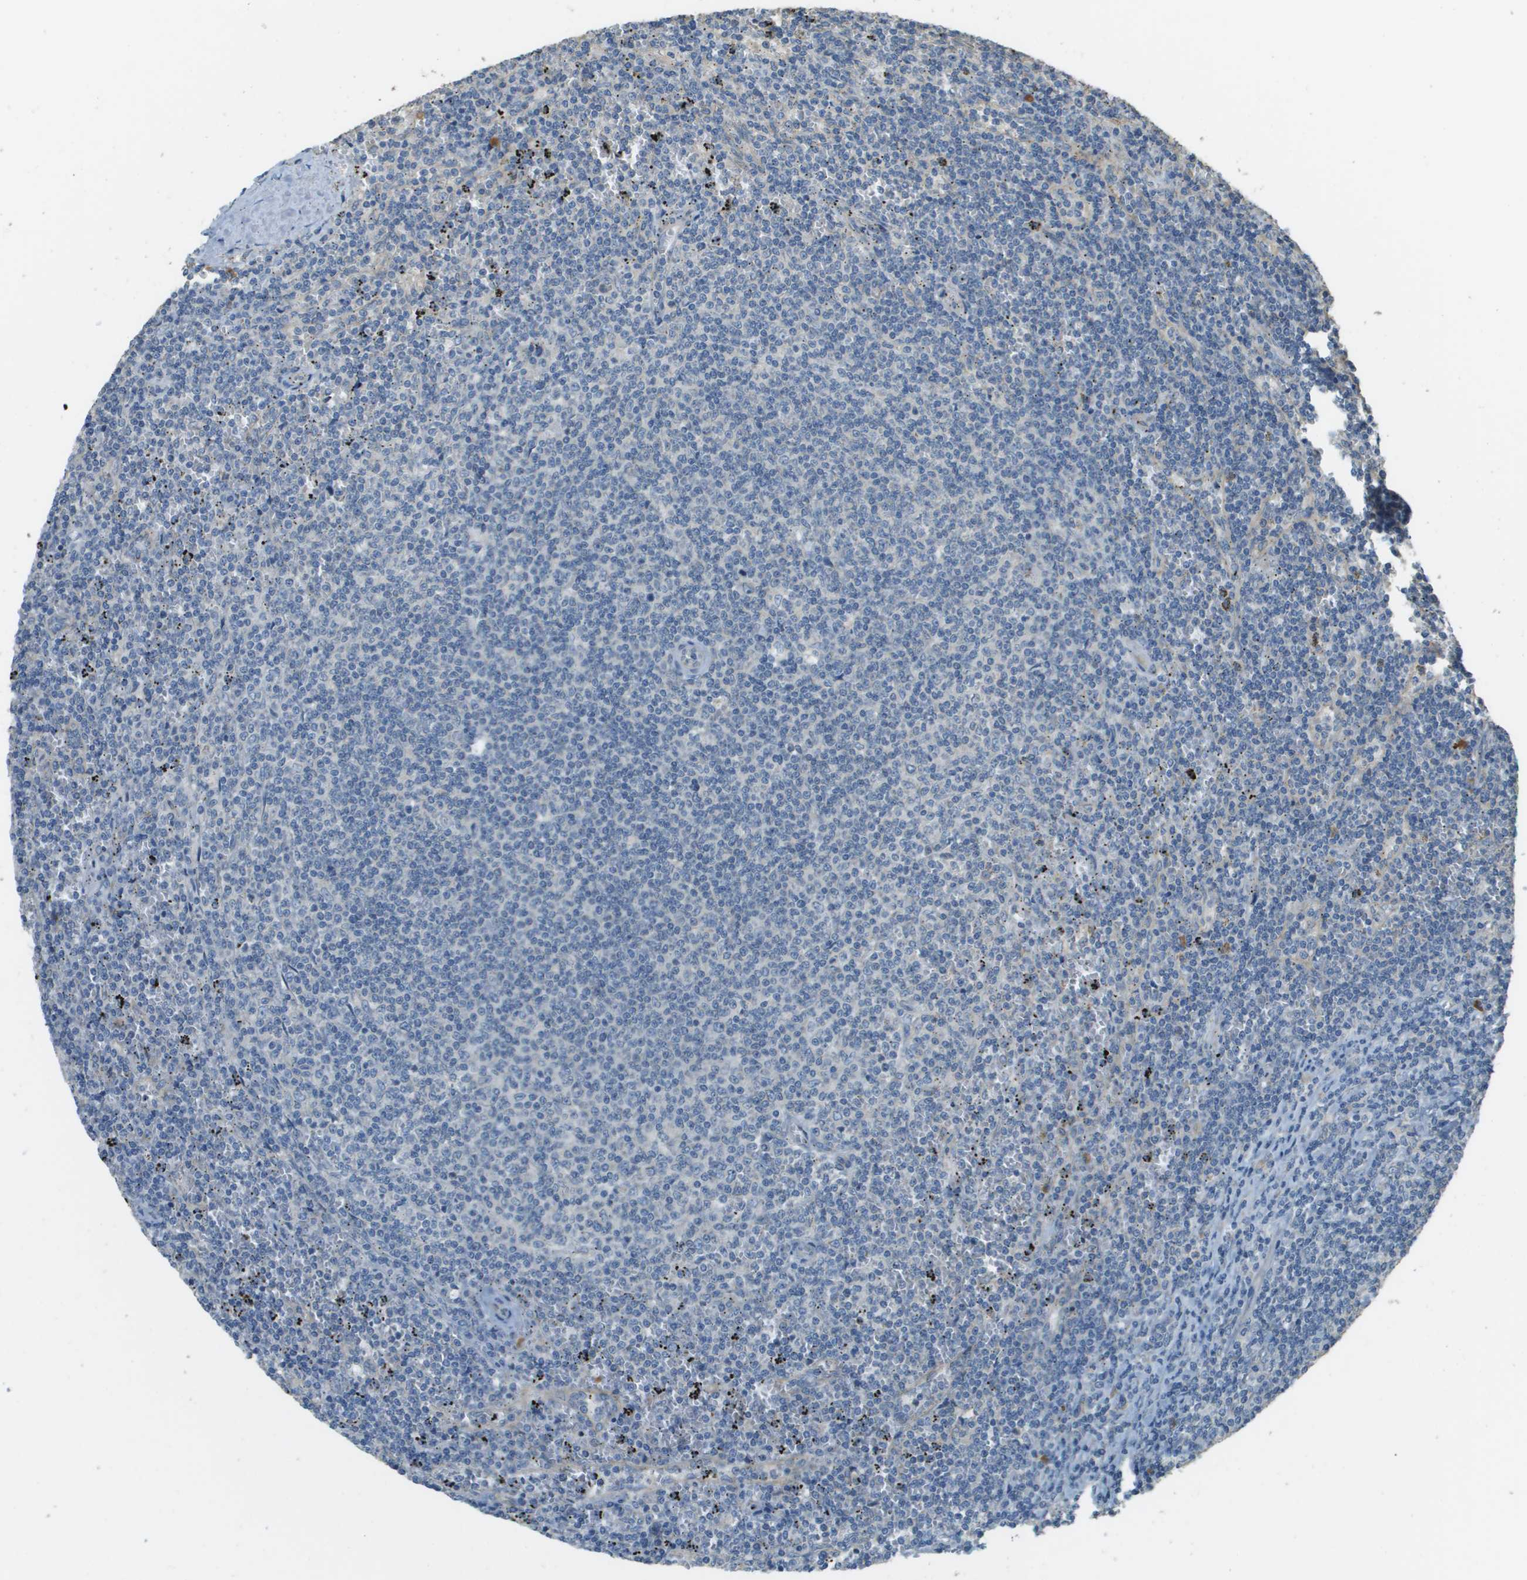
{"staining": {"intensity": "negative", "quantity": "none", "location": "none"}, "tissue": "lymphoma", "cell_type": "Tumor cells", "image_type": "cancer", "snomed": [{"axis": "morphology", "description": "Malignant lymphoma, non-Hodgkin's type, Low grade"}, {"axis": "topography", "description": "Spleen"}], "caption": "High magnification brightfield microscopy of lymphoma stained with DAB (3,3'-diaminobenzidine) (brown) and counterstained with hematoxylin (blue): tumor cells show no significant expression.", "gene": "DNAJB11", "patient": {"sex": "female", "age": 50}}